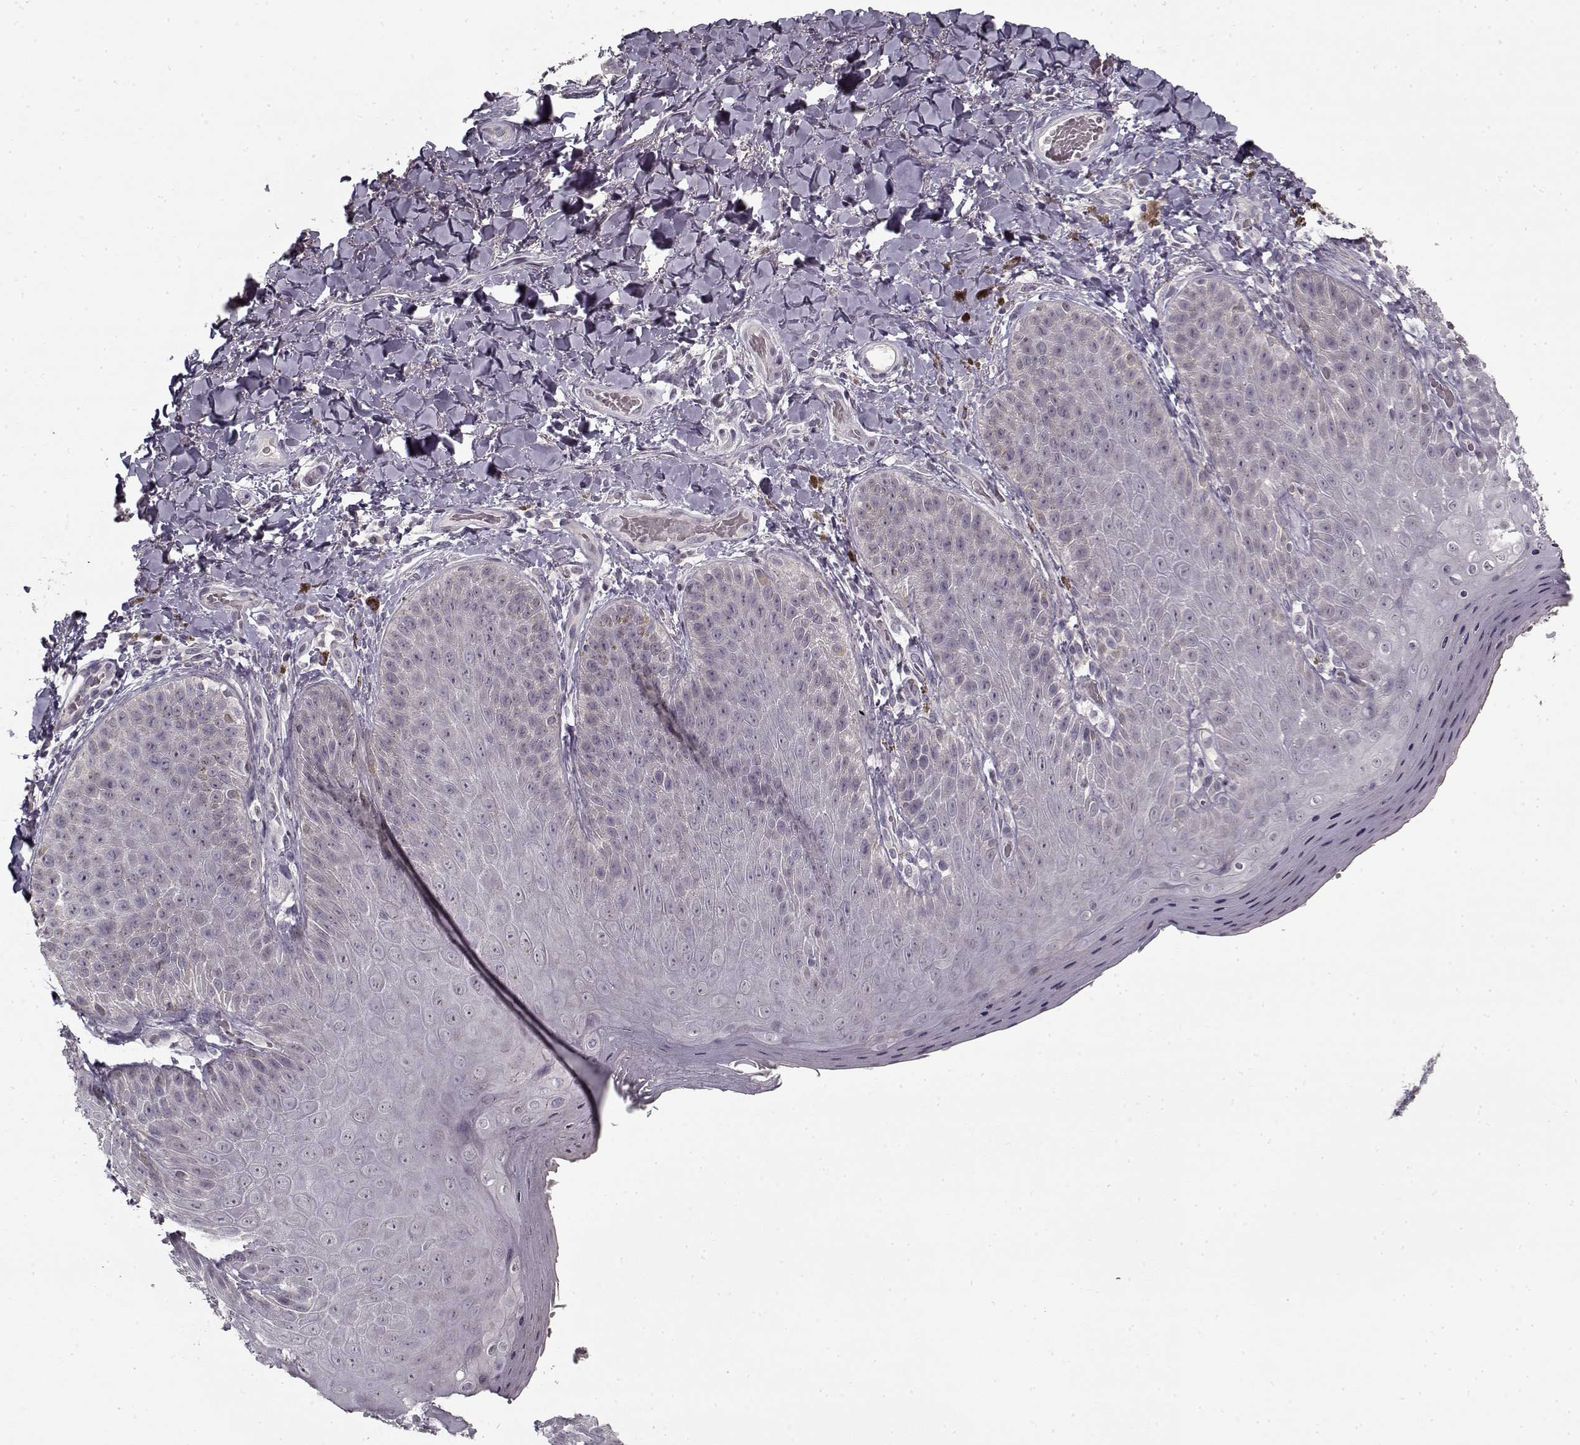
{"staining": {"intensity": "negative", "quantity": "none", "location": "none"}, "tissue": "skin", "cell_type": "Epidermal cells", "image_type": "normal", "snomed": [{"axis": "morphology", "description": "Normal tissue, NOS"}, {"axis": "topography", "description": "Anal"}], "caption": "Immunohistochemical staining of benign skin demonstrates no significant staining in epidermal cells. (Stains: DAB immunohistochemistry (IHC) with hematoxylin counter stain, Microscopy: brightfield microscopy at high magnification).", "gene": "LAMA2", "patient": {"sex": "male", "age": 53}}